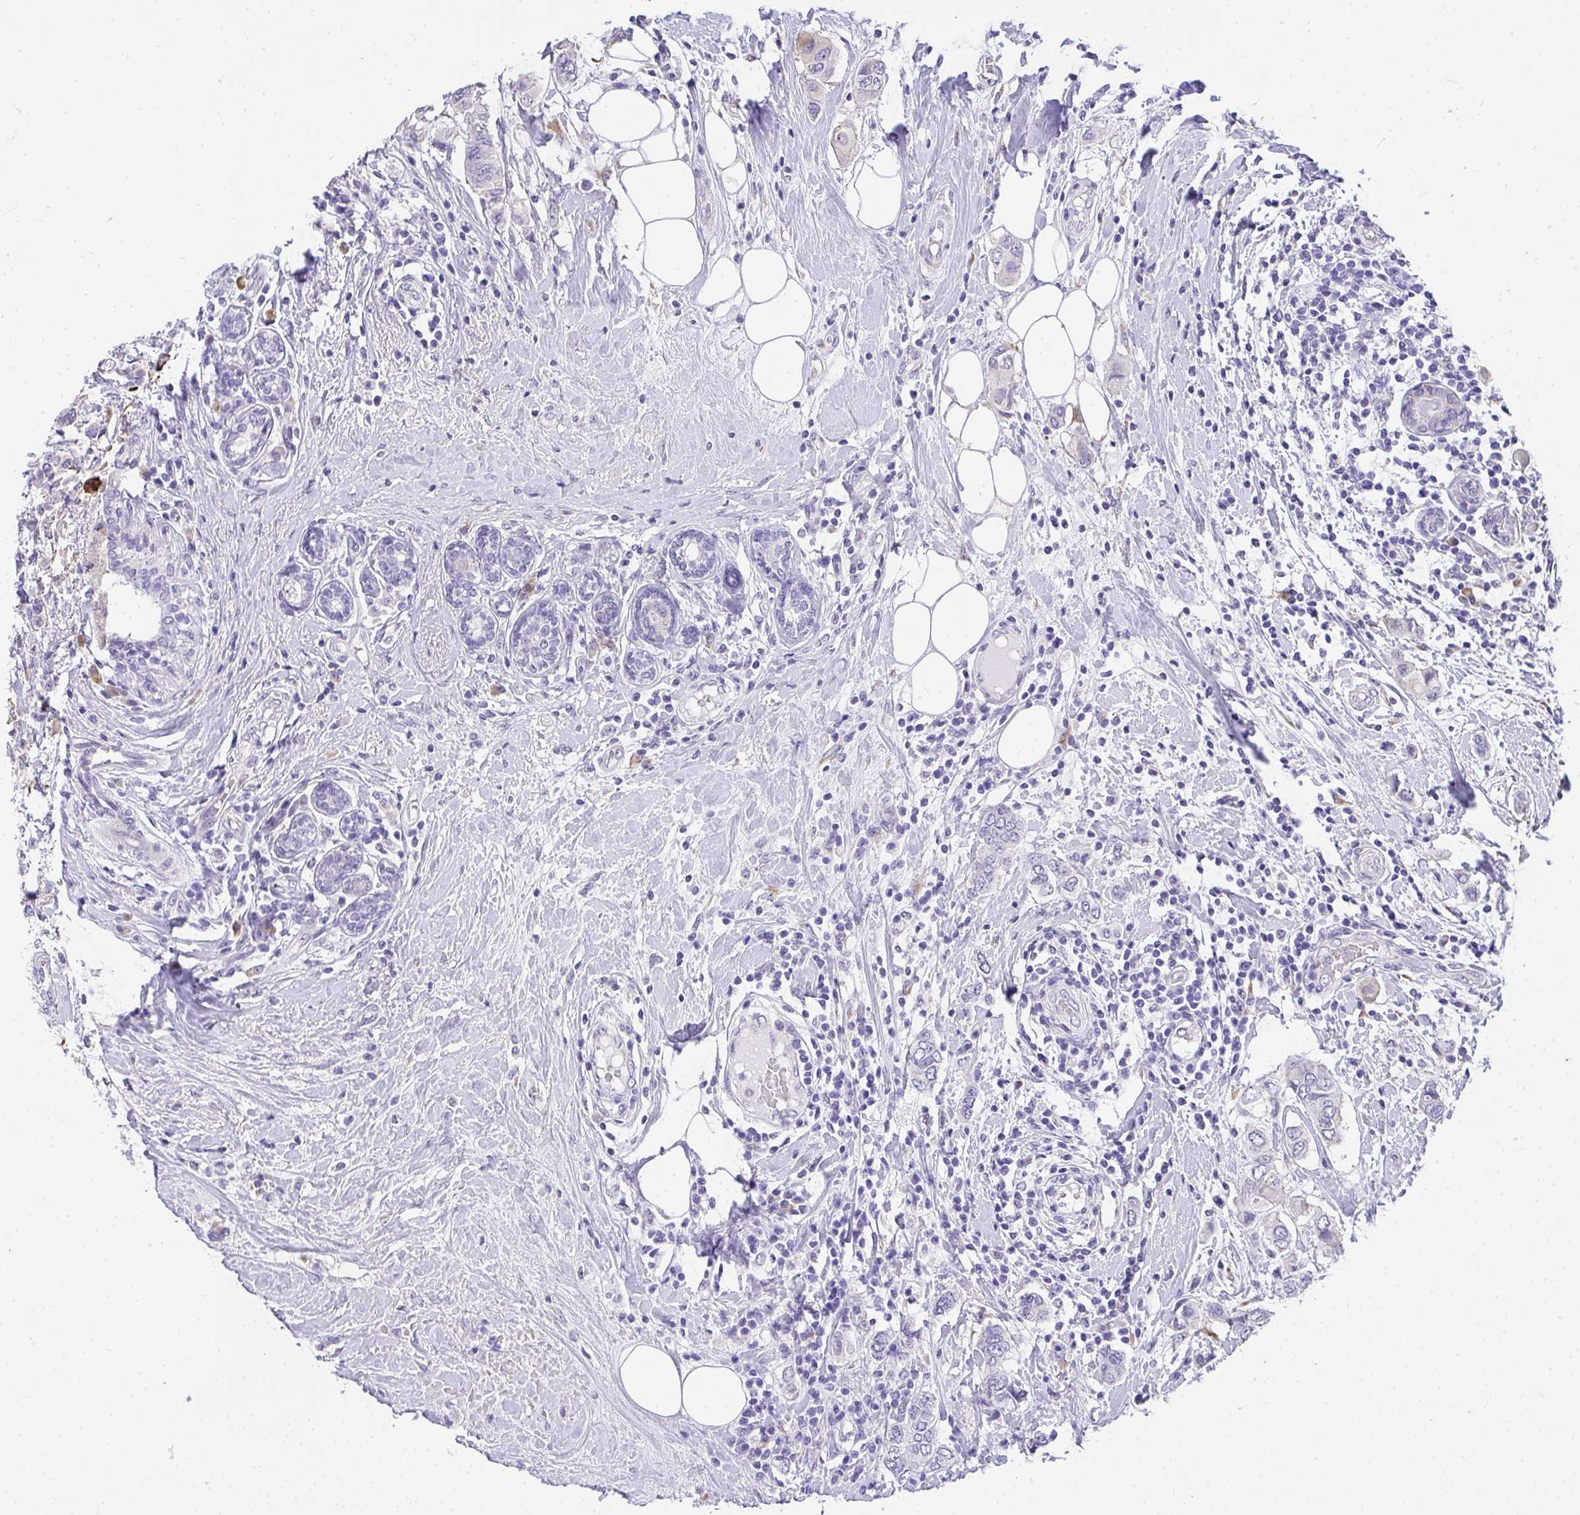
{"staining": {"intensity": "negative", "quantity": "none", "location": "none"}, "tissue": "breast cancer", "cell_type": "Tumor cells", "image_type": "cancer", "snomed": [{"axis": "morphology", "description": "Lobular carcinoma"}, {"axis": "topography", "description": "Breast"}], "caption": "Human breast lobular carcinoma stained for a protein using immunohistochemistry exhibits no staining in tumor cells.", "gene": "ADRA2C", "patient": {"sex": "female", "age": 51}}